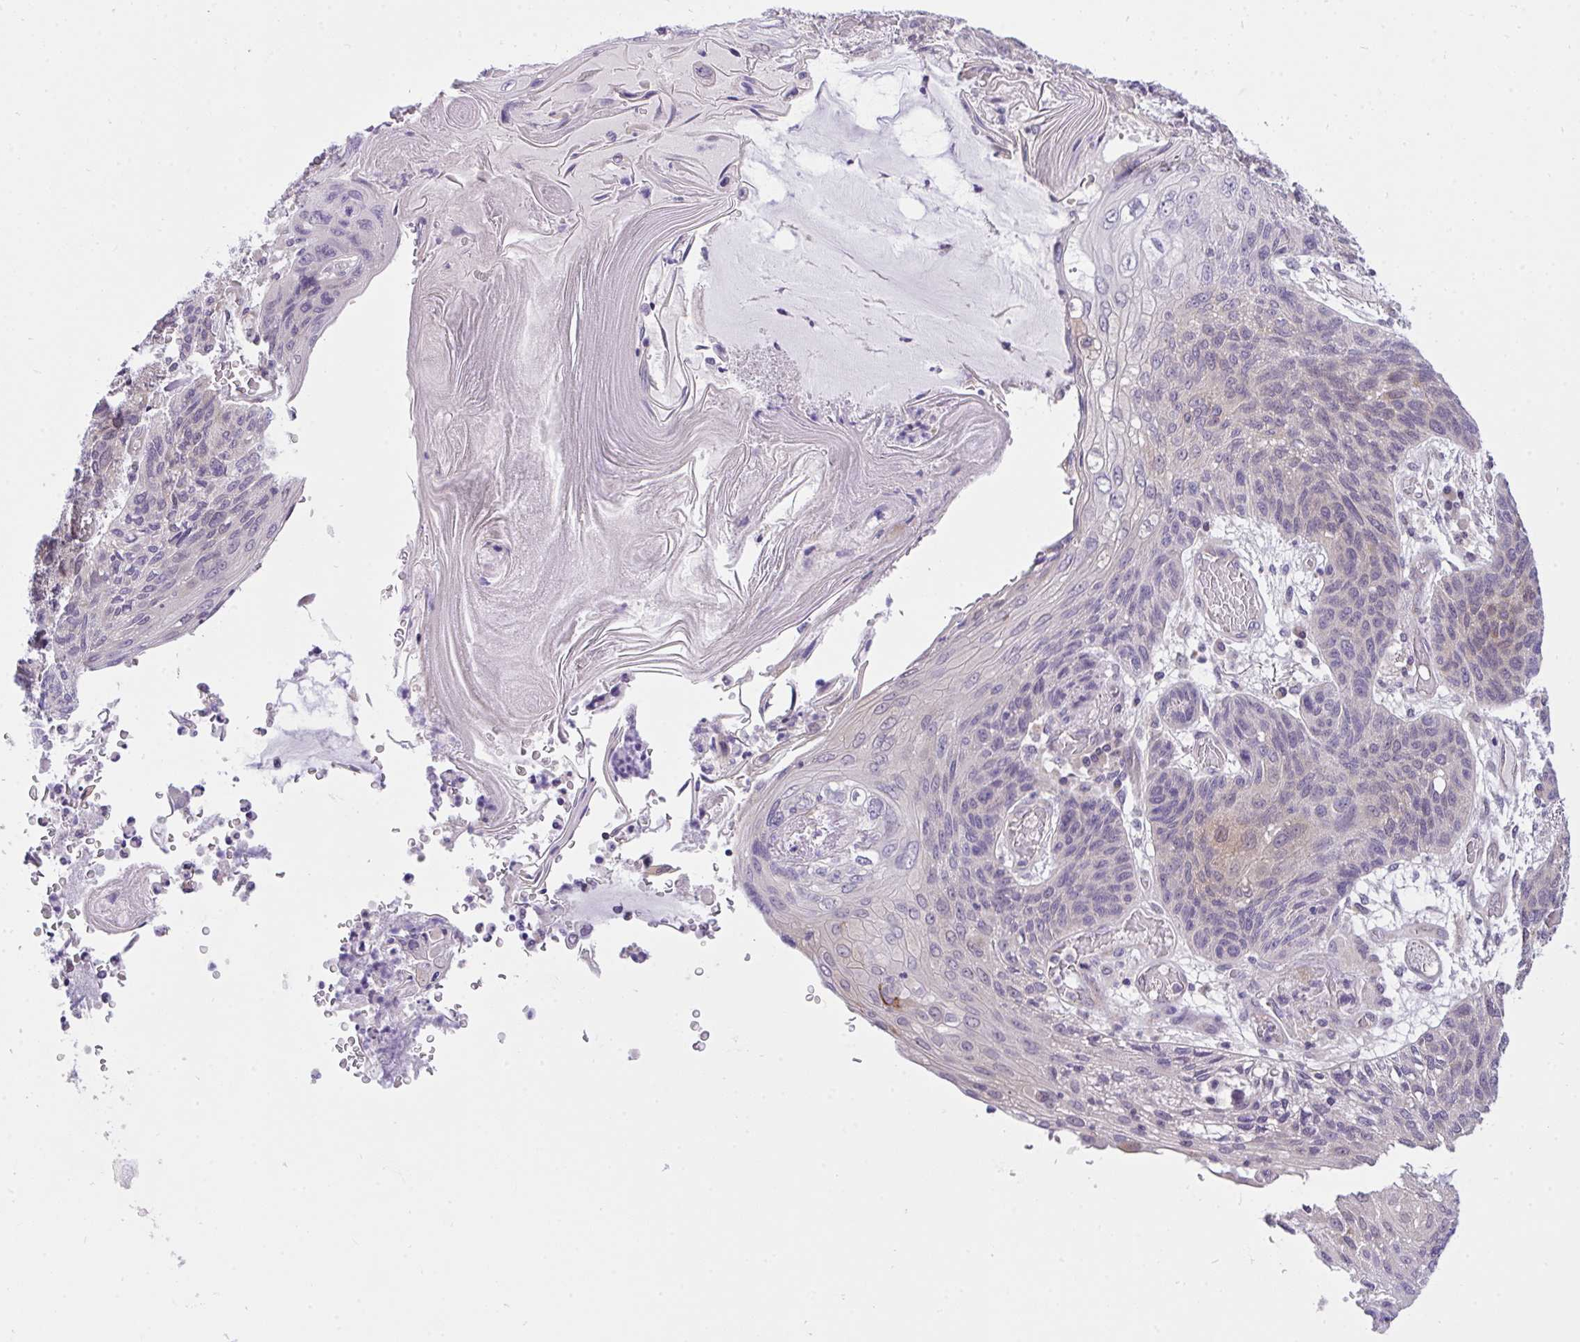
{"staining": {"intensity": "weak", "quantity": "<25%", "location": "cytoplasmic/membranous"}, "tissue": "lung cancer", "cell_type": "Tumor cells", "image_type": "cancer", "snomed": [{"axis": "morphology", "description": "Squamous cell carcinoma, NOS"}, {"axis": "morphology", "description": "Squamous cell carcinoma, metastatic, NOS"}, {"axis": "topography", "description": "Lymph node"}, {"axis": "topography", "description": "Lung"}], "caption": "The image reveals no significant expression in tumor cells of lung cancer.", "gene": "C19orf54", "patient": {"sex": "male", "age": 41}}